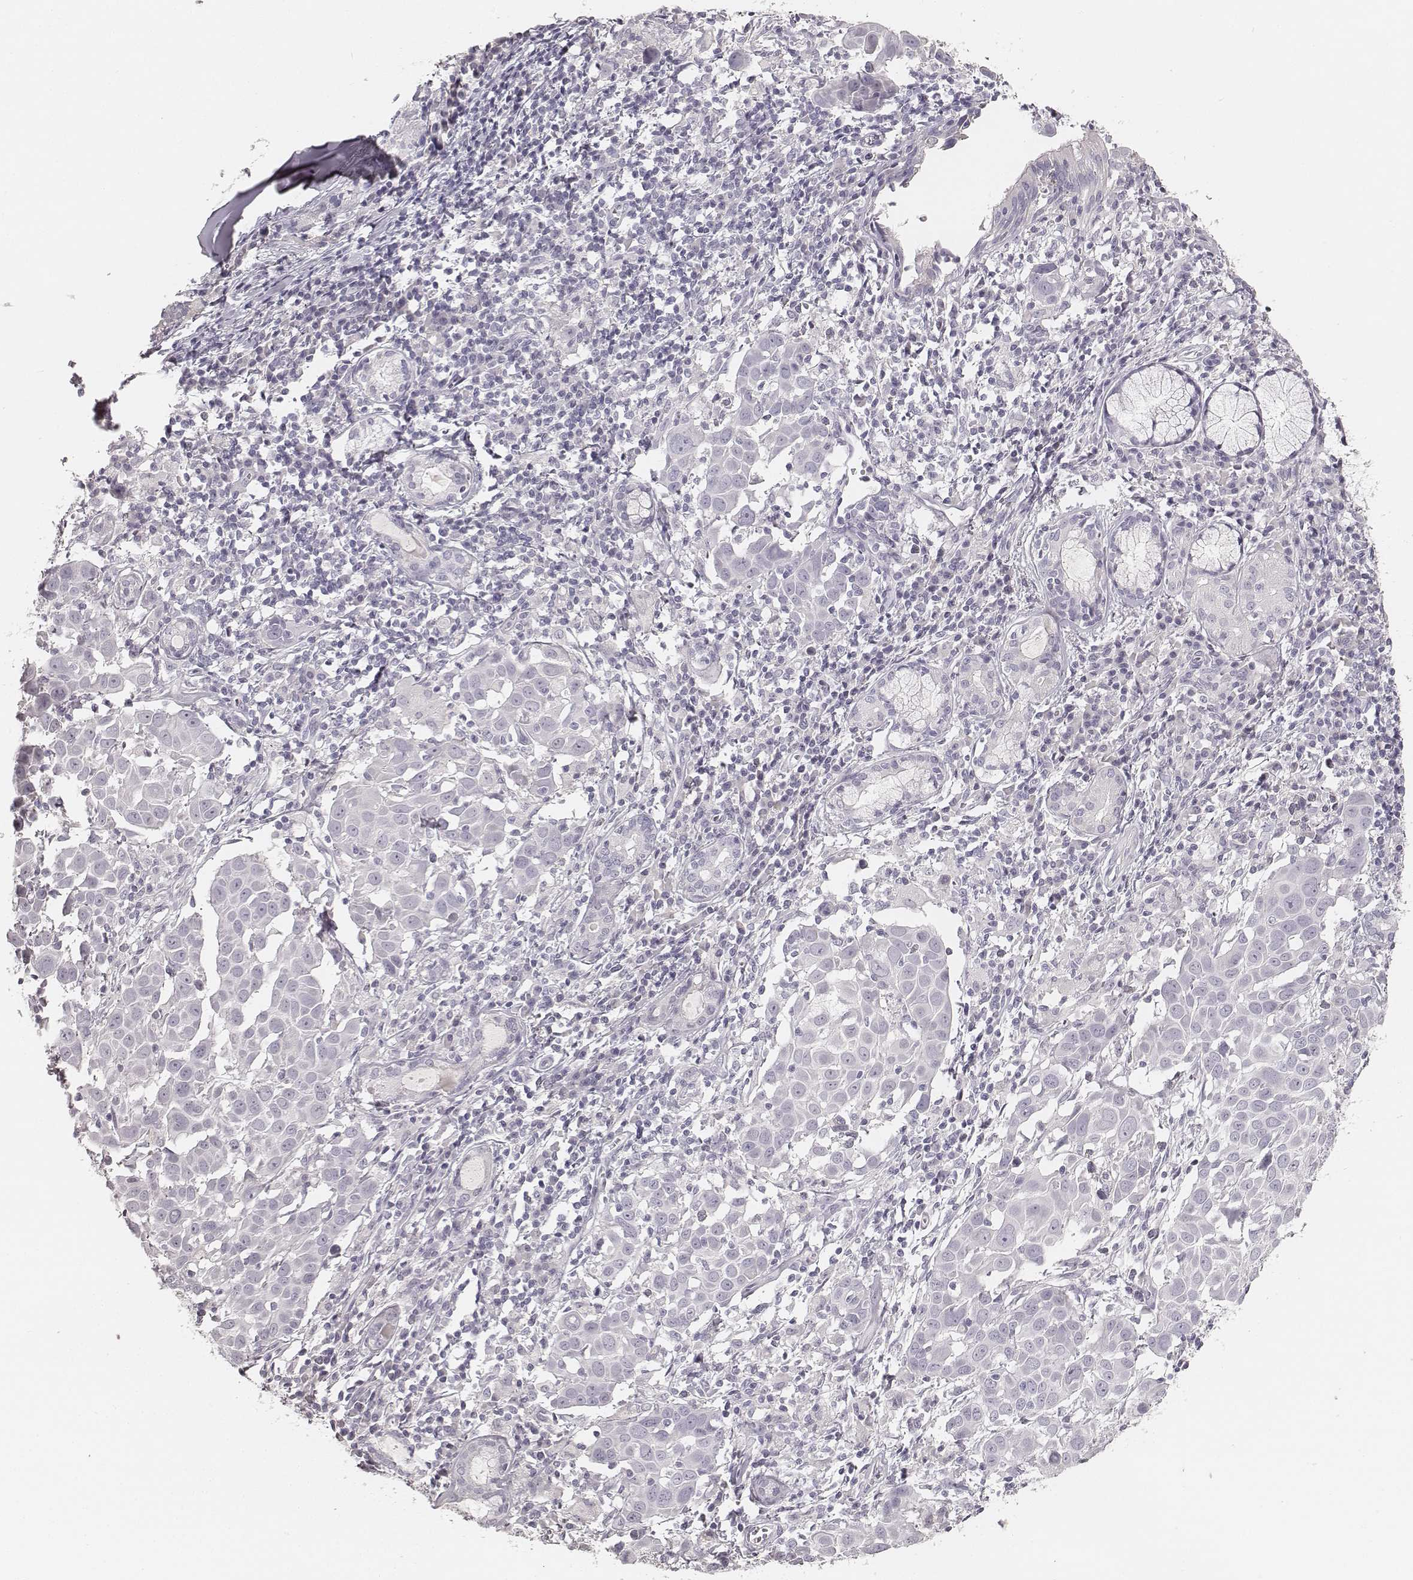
{"staining": {"intensity": "negative", "quantity": "none", "location": "none"}, "tissue": "lung cancer", "cell_type": "Tumor cells", "image_type": "cancer", "snomed": [{"axis": "morphology", "description": "Squamous cell carcinoma, NOS"}, {"axis": "topography", "description": "Lung"}], "caption": "IHC micrograph of lung cancer (squamous cell carcinoma) stained for a protein (brown), which exhibits no staining in tumor cells. The staining was performed using DAB to visualize the protein expression in brown, while the nuclei were stained in blue with hematoxylin (Magnification: 20x).", "gene": "KRT31", "patient": {"sex": "male", "age": 57}}